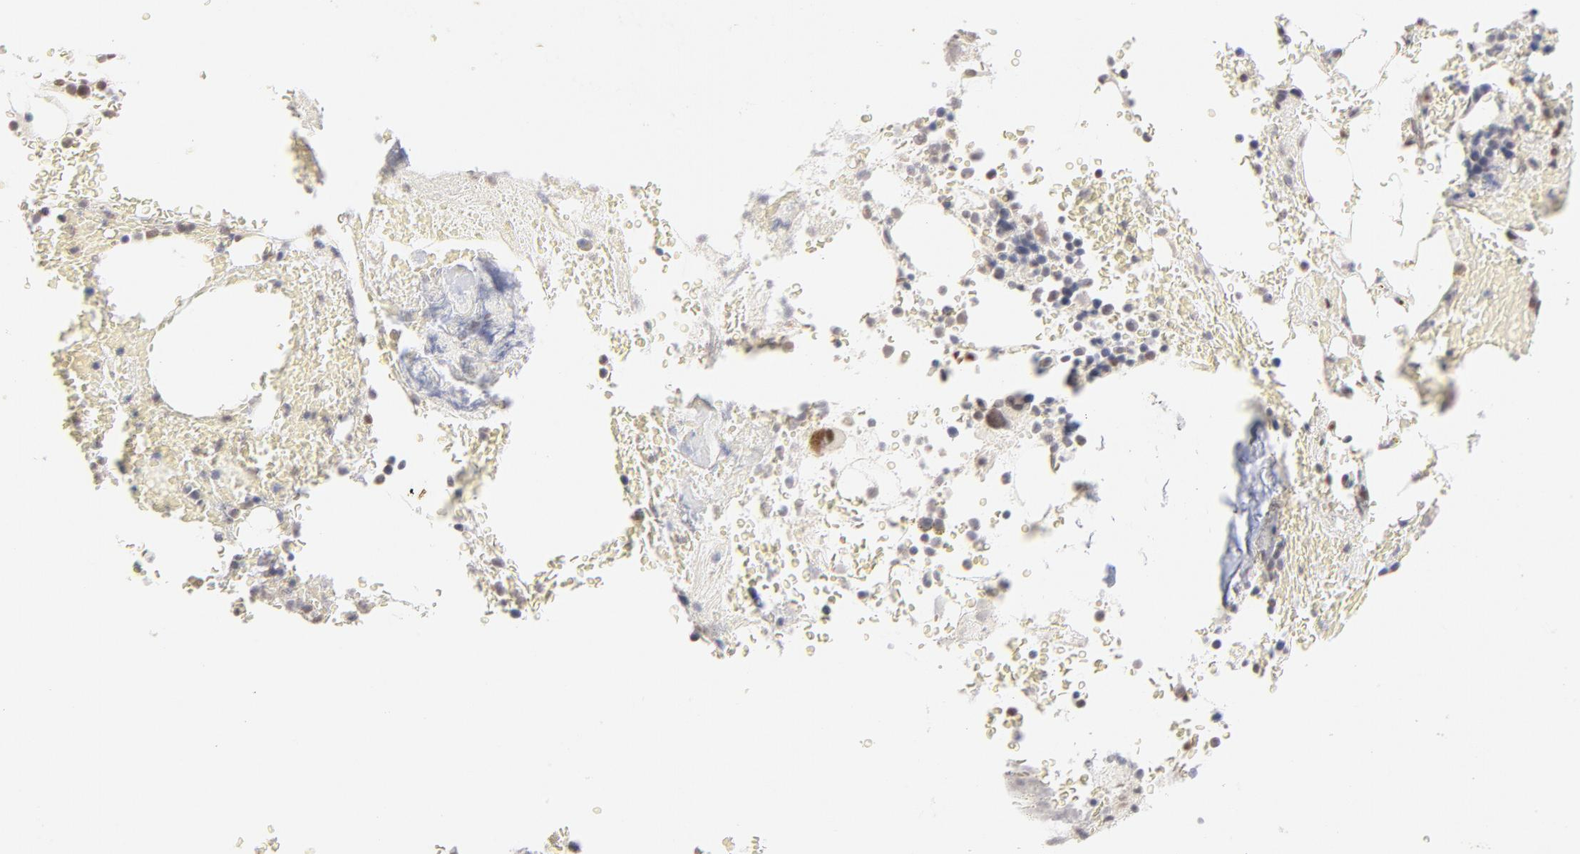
{"staining": {"intensity": "moderate", "quantity": "<25%", "location": "nuclear"}, "tissue": "bone marrow", "cell_type": "Hematopoietic cells", "image_type": "normal", "snomed": [{"axis": "morphology", "description": "Normal tissue, NOS"}, {"axis": "topography", "description": "Bone marrow"}], "caption": "A micrograph showing moderate nuclear staining in about <25% of hematopoietic cells in benign bone marrow, as visualized by brown immunohistochemical staining.", "gene": "PBX1", "patient": {"sex": "female", "age": 73}}